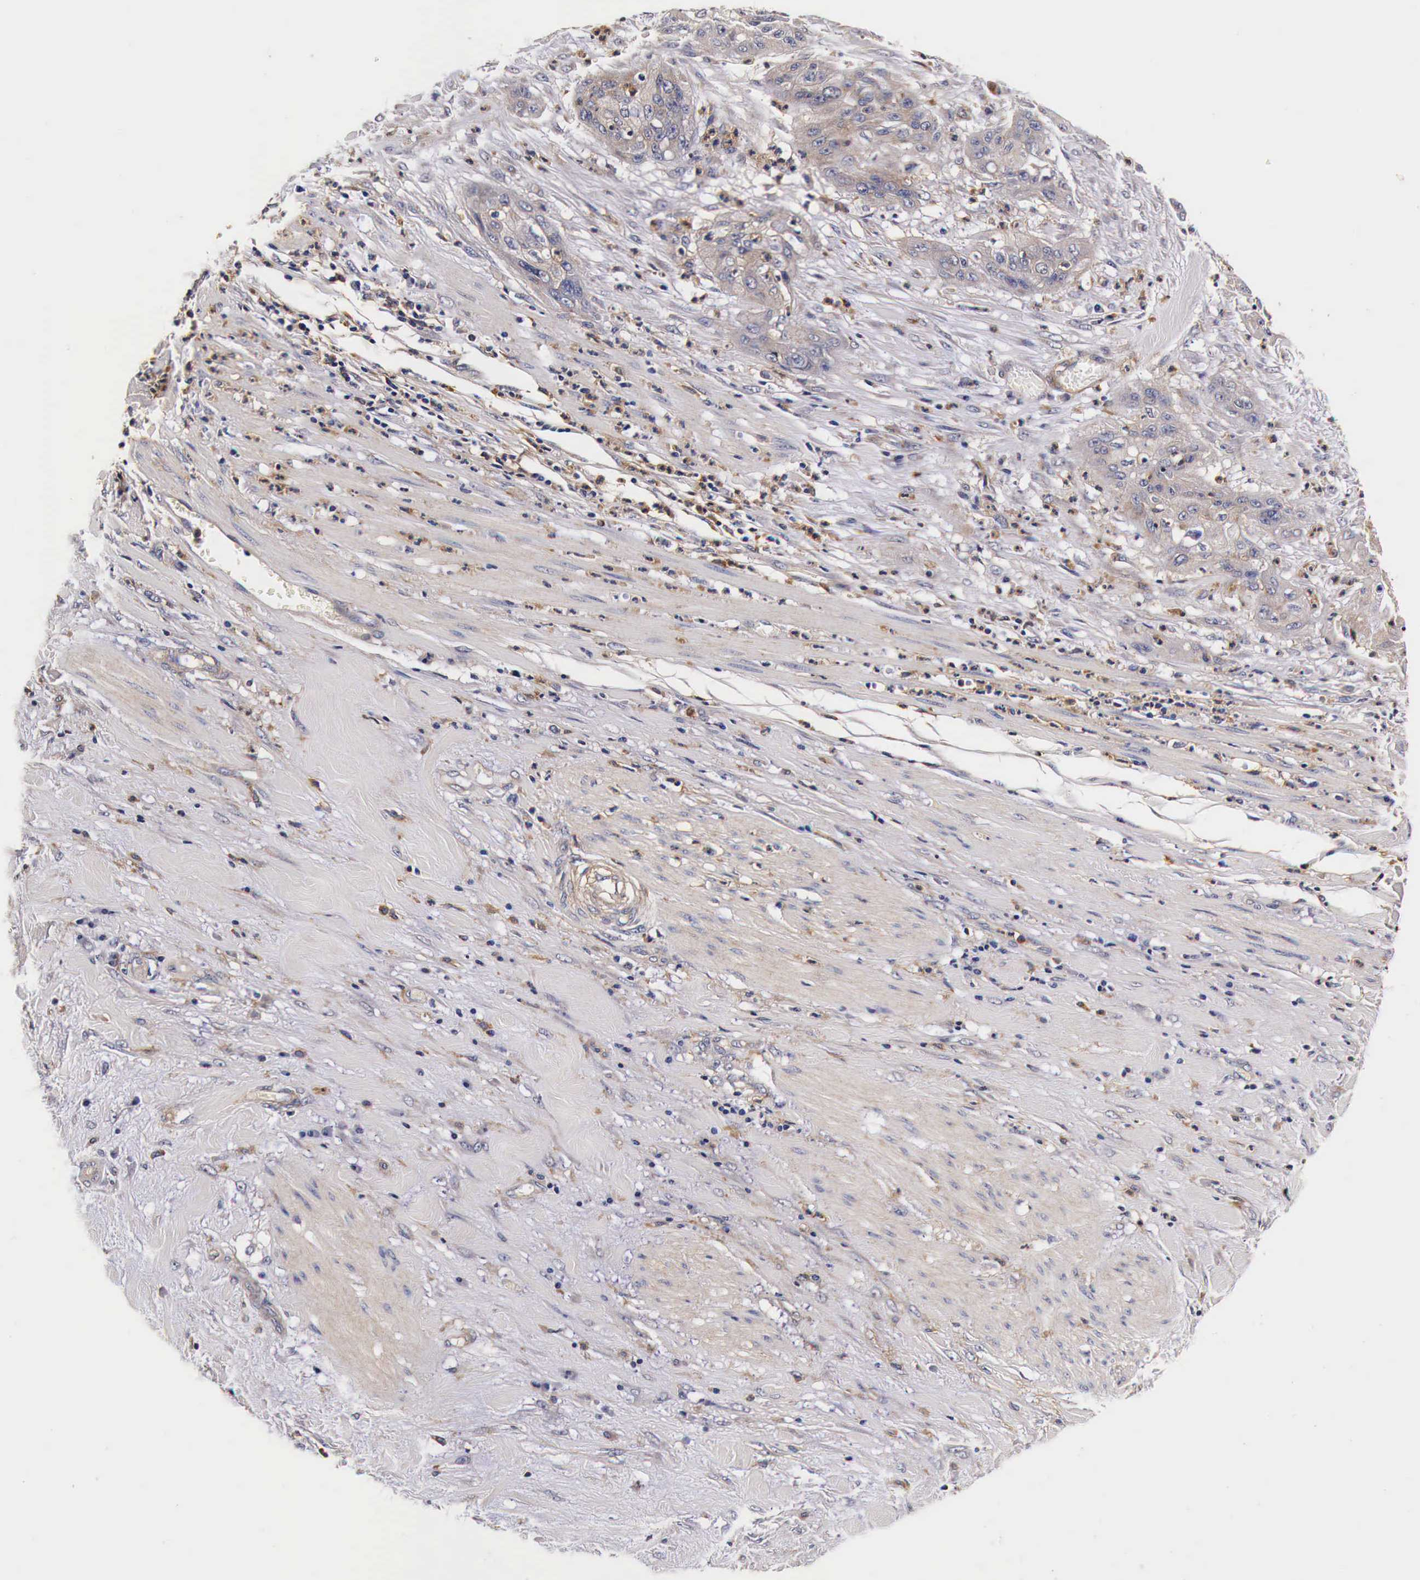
{"staining": {"intensity": "weak", "quantity": ">75%", "location": "cytoplasmic/membranous"}, "tissue": "cervical cancer", "cell_type": "Tumor cells", "image_type": "cancer", "snomed": [{"axis": "morphology", "description": "Squamous cell carcinoma, NOS"}, {"axis": "topography", "description": "Cervix"}], "caption": "High-magnification brightfield microscopy of cervical cancer (squamous cell carcinoma) stained with DAB (brown) and counterstained with hematoxylin (blue). tumor cells exhibit weak cytoplasmic/membranous expression is appreciated in approximately>75% of cells. (IHC, brightfield microscopy, high magnification).", "gene": "RP2", "patient": {"sex": "female", "age": 41}}